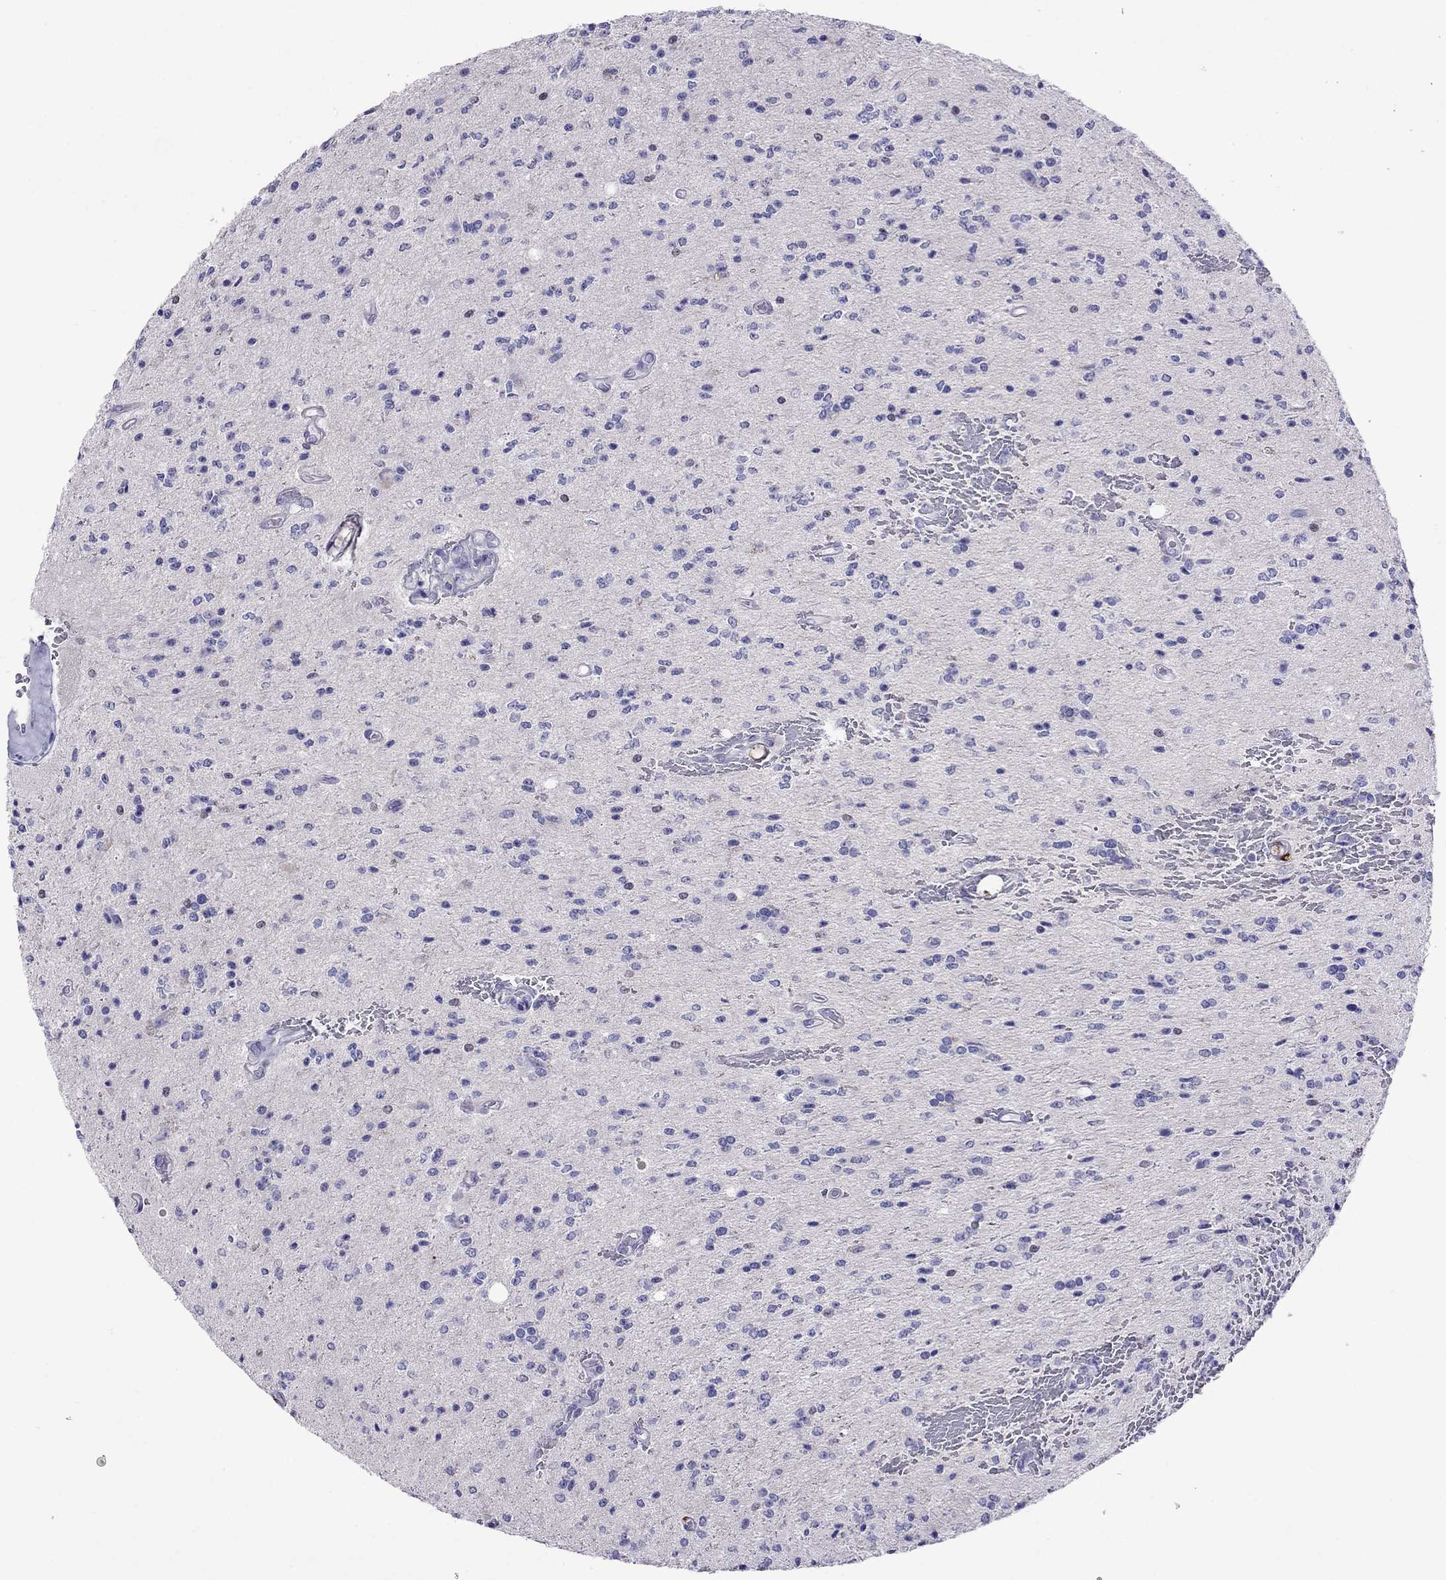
{"staining": {"intensity": "negative", "quantity": "none", "location": "none"}, "tissue": "glioma", "cell_type": "Tumor cells", "image_type": "cancer", "snomed": [{"axis": "morphology", "description": "Glioma, malignant, Low grade"}, {"axis": "topography", "description": "Brain"}], "caption": "This is an IHC photomicrograph of low-grade glioma (malignant). There is no positivity in tumor cells.", "gene": "MPZ", "patient": {"sex": "male", "age": 67}}